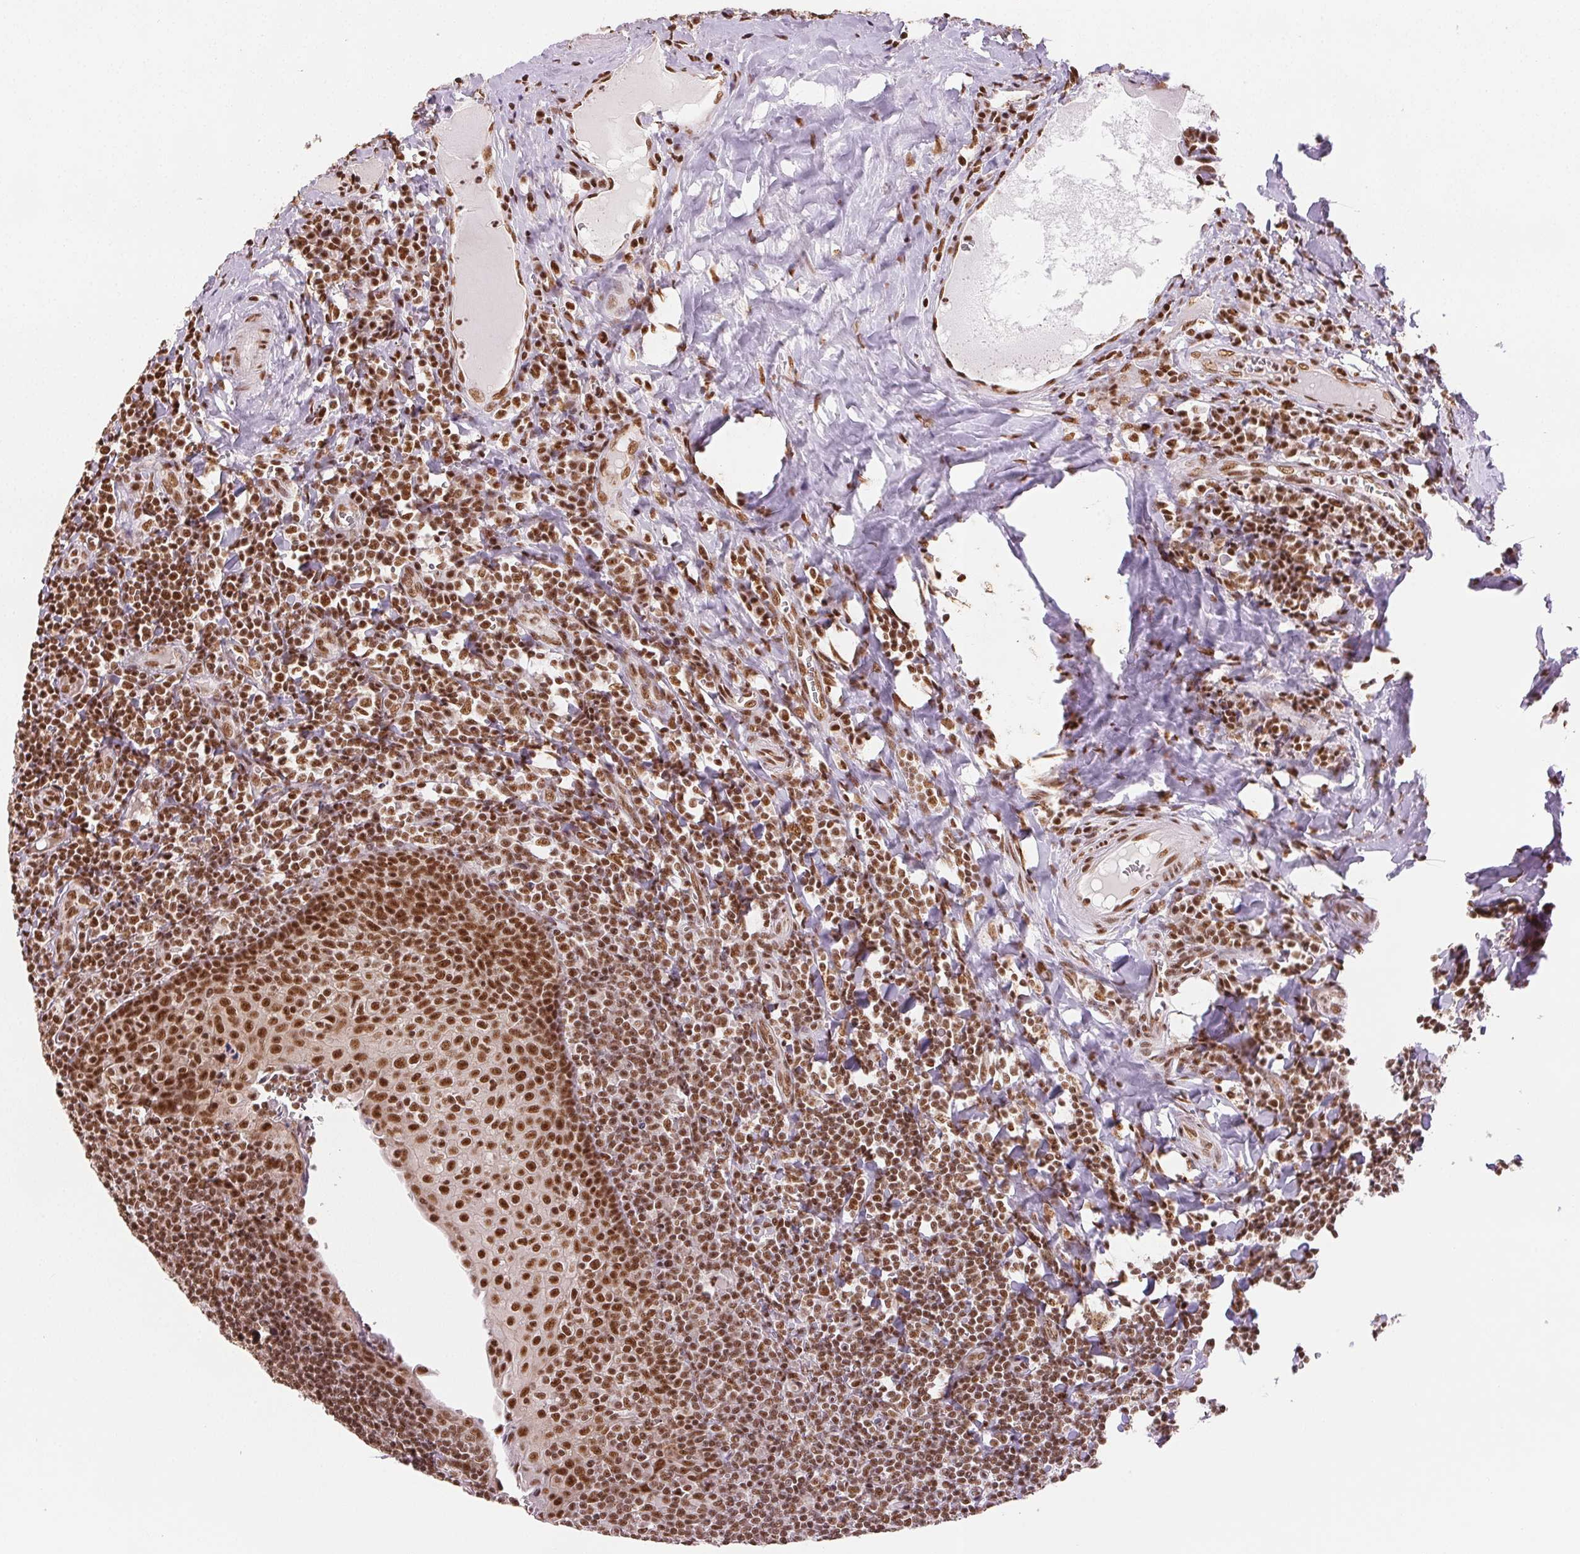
{"staining": {"intensity": "moderate", "quantity": ">75%", "location": "nuclear"}, "tissue": "tonsil", "cell_type": "Germinal center cells", "image_type": "normal", "snomed": [{"axis": "morphology", "description": "Normal tissue, NOS"}, {"axis": "morphology", "description": "Inflammation, NOS"}, {"axis": "topography", "description": "Tonsil"}], "caption": "Immunohistochemical staining of normal tonsil displays medium levels of moderate nuclear positivity in approximately >75% of germinal center cells.", "gene": "IK", "patient": {"sex": "female", "age": 31}}